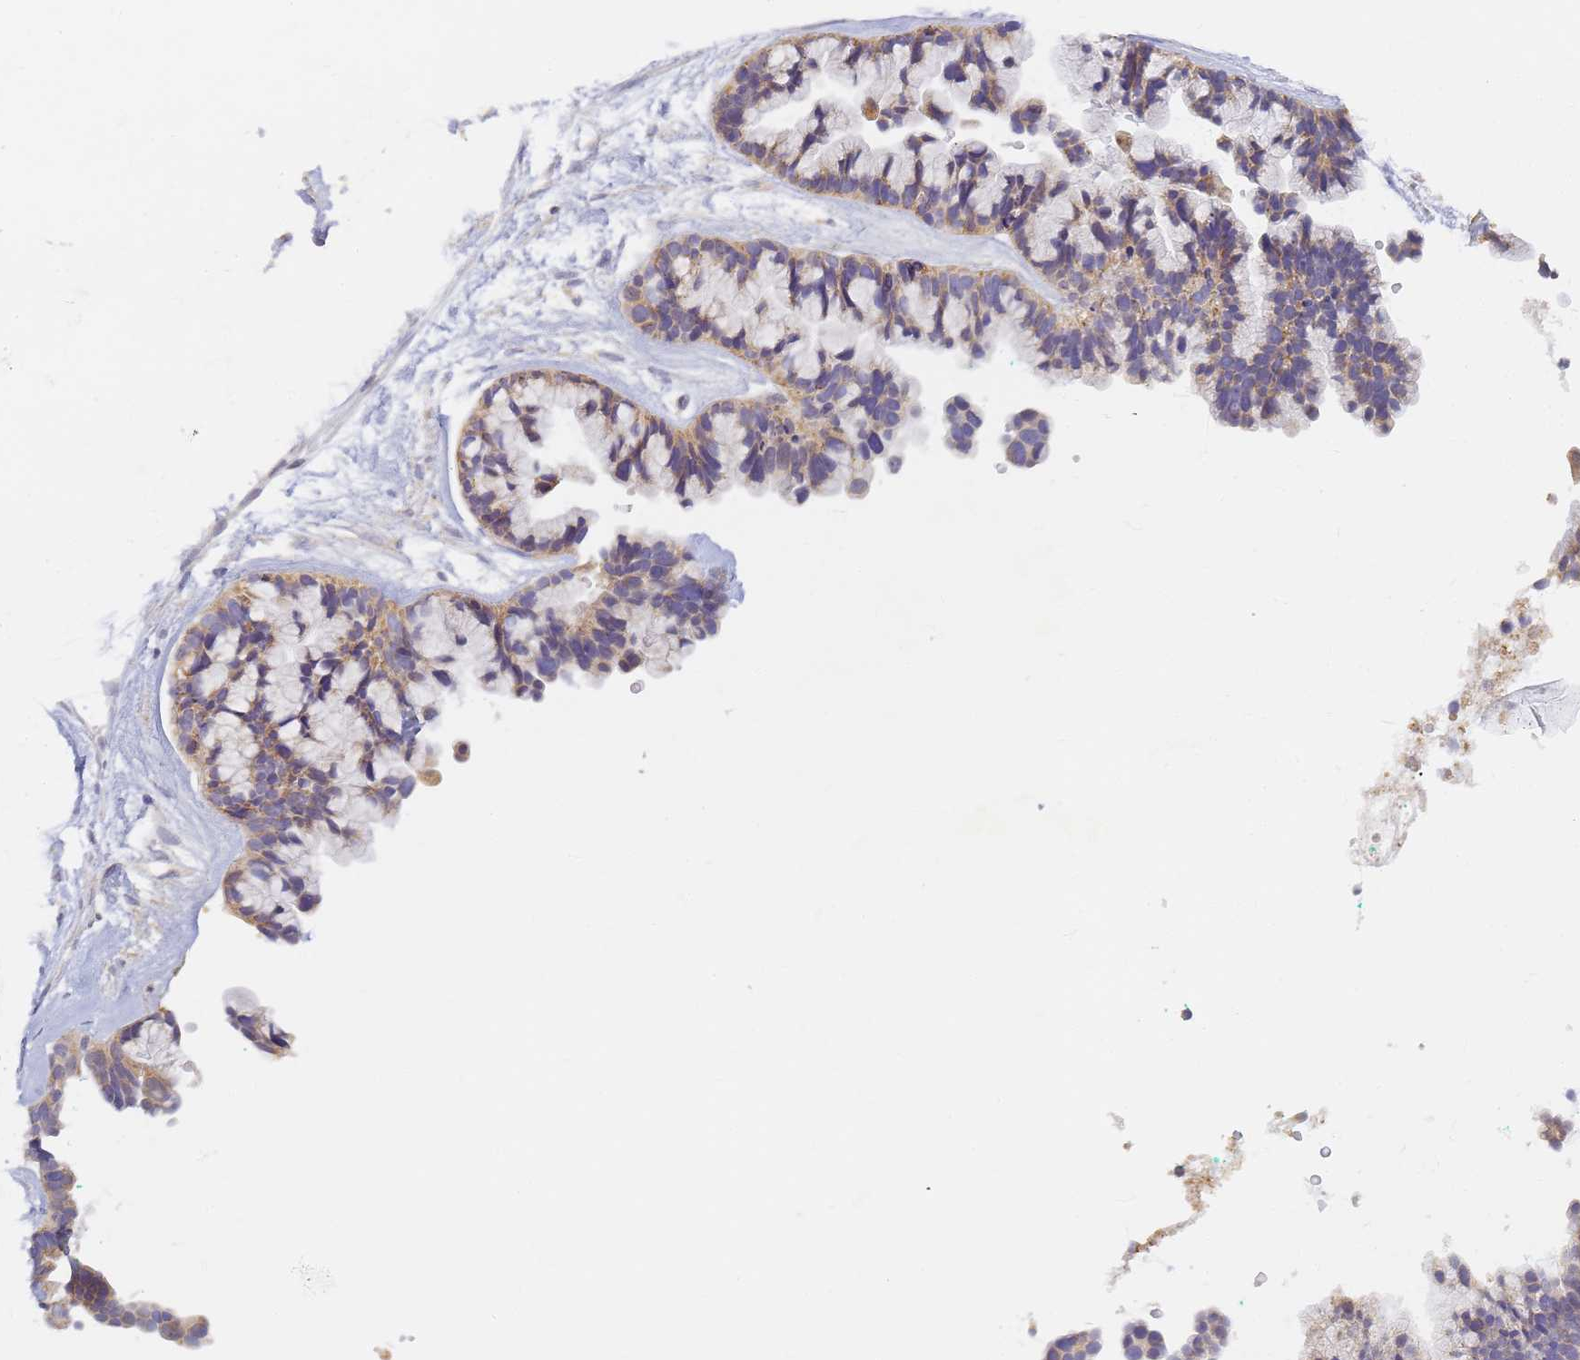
{"staining": {"intensity": "moderate", "quantity": "25%-75%", "location": "cytoplasmic/membranous"}, "tissue": "ovarian cancer", "cell_type": "Tumor cells", "image_type": "cancer", "snomed": [{"axis": "morphology", "description": "Cystadenocarcinoma, serous, NOS"}, {"axis": "topography", "description": "Ovary"}], "caption": "IHC of human ovarian cancer exhibits medium levels of moderate cytoplasmic/membranous staining in about 25%-75% of tumor cells.", "gene": "UTP23", "patient": {"sex": "female", "age": 56}}